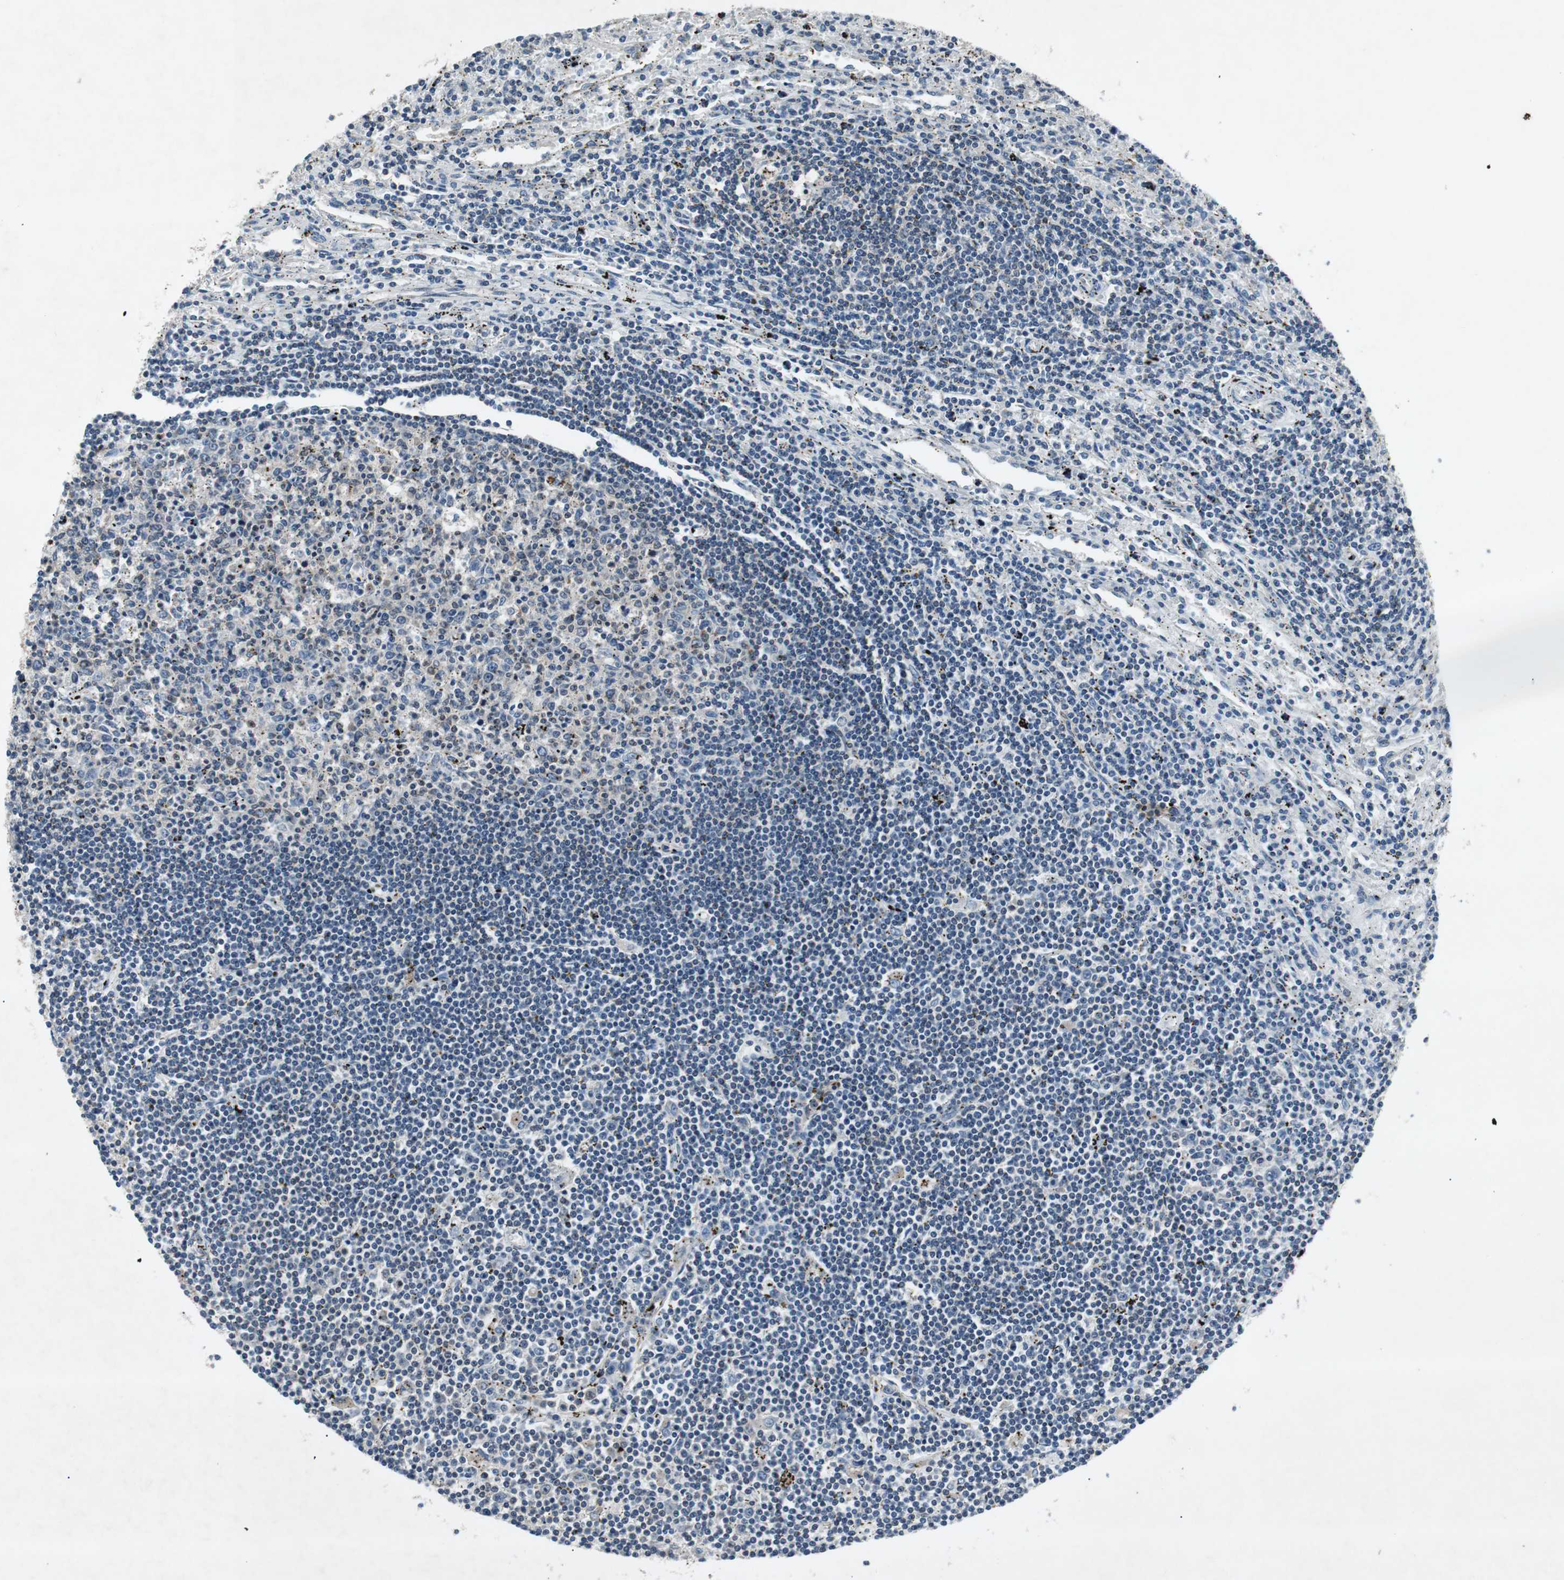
{"staining": {"intensity": "negative", "quantity": "none", "location": "none"}, "tissue": "lymphoma", "cell_type": "Tumor cells", "image_type": "cancer", "snomed": [{"axis": "morphology", "description": "Malignant lymphoma, non-Hodgkin's type, Low grade"}, {"axis": "topography", "description": "Spleen"}], "caption": "Immunohistochemistry image of neoplastic tissue: human lymphoma stained with DAB reveals no significant protein staining in tumor cells. (Brightfield microscopy of DAB (3,3'-diaminobenzidine) IHC at high magnification).", "gene": "SMAD1", "patient": {"sex": "male", "age": 76}}